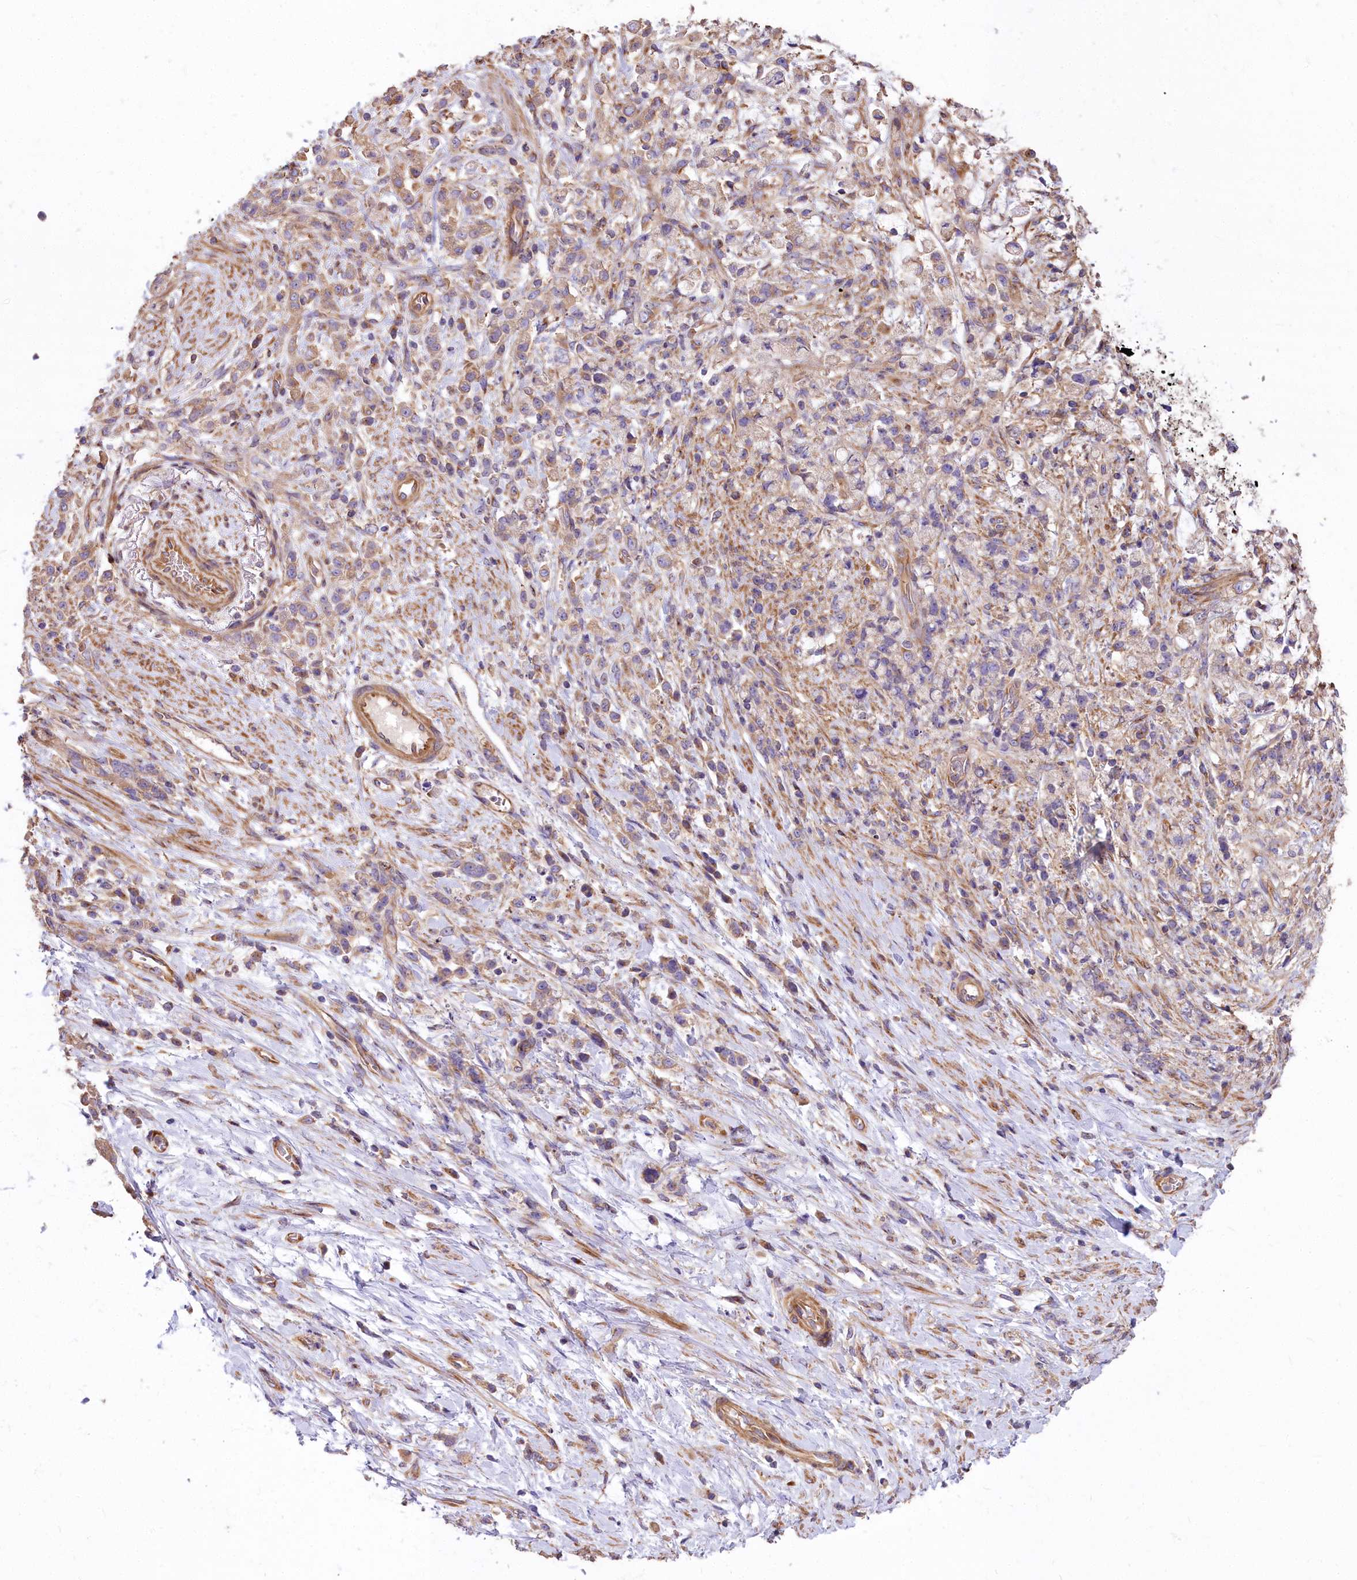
{"staining": {"intensity": "weak", "quantity": ">75%", "location": "cytoplasmic/membranous"}, "tissue": "stomach cancer", "cell_type": "Tumor cells", "image_type": "cancer", "snomed": [{"axis": "morphology", "description": "Adenocarcinoma, NOS"}, {"axis": "topography", "description": "Stomach"}], "caption": "High-magnification brightfield microscopy of stomach adenocarcinoma stained with DAB (brown) and counterstained with hematoxylin (blue). tumor cells exhibit weak cytoplasmic/membranous staining is seen in approximately>75% of cells.", "gene": "DCTN3", "patient": {"sex": "female", "age": 60}}